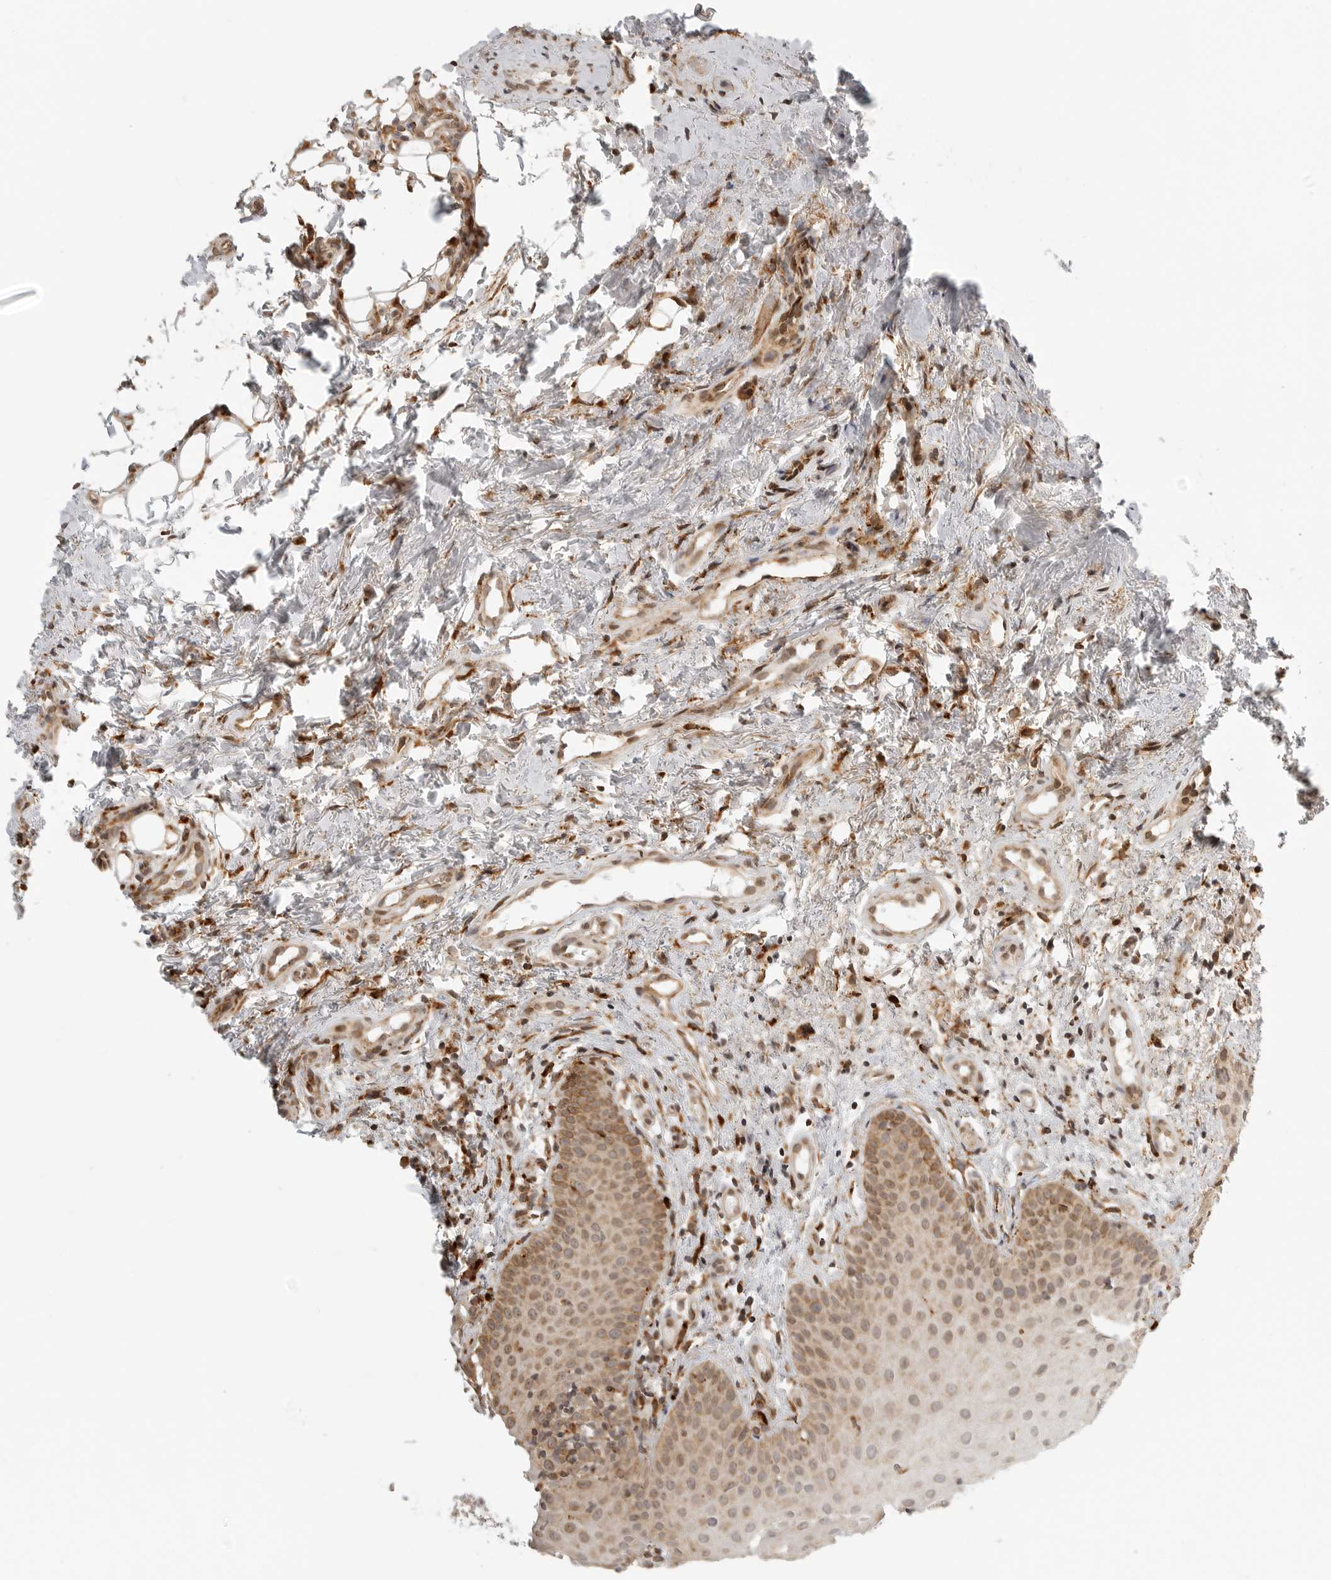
{"staining": {"intensity": "moderate", "quantity": ">75%", "location": "cytoplasmic/membranous"}, "tissue": "oral mucosa", "cell_type": "Squamous epithelial cells", "image_type": "normal", "snomed": [{"axis": "morphology", "description": "Normal tissue, NOS"}, {"axis": "topography", "description": "Oral tissue"}], "caption": "High-power microscopy captured an IHC histopathology image of normal oral mucosa, revealing moderate cytoplasmic/membranous expression in approximately >75% of squamous epithelial cells.", "gene": "IDUA", "patient": {"sex": "male", "age": 60}}